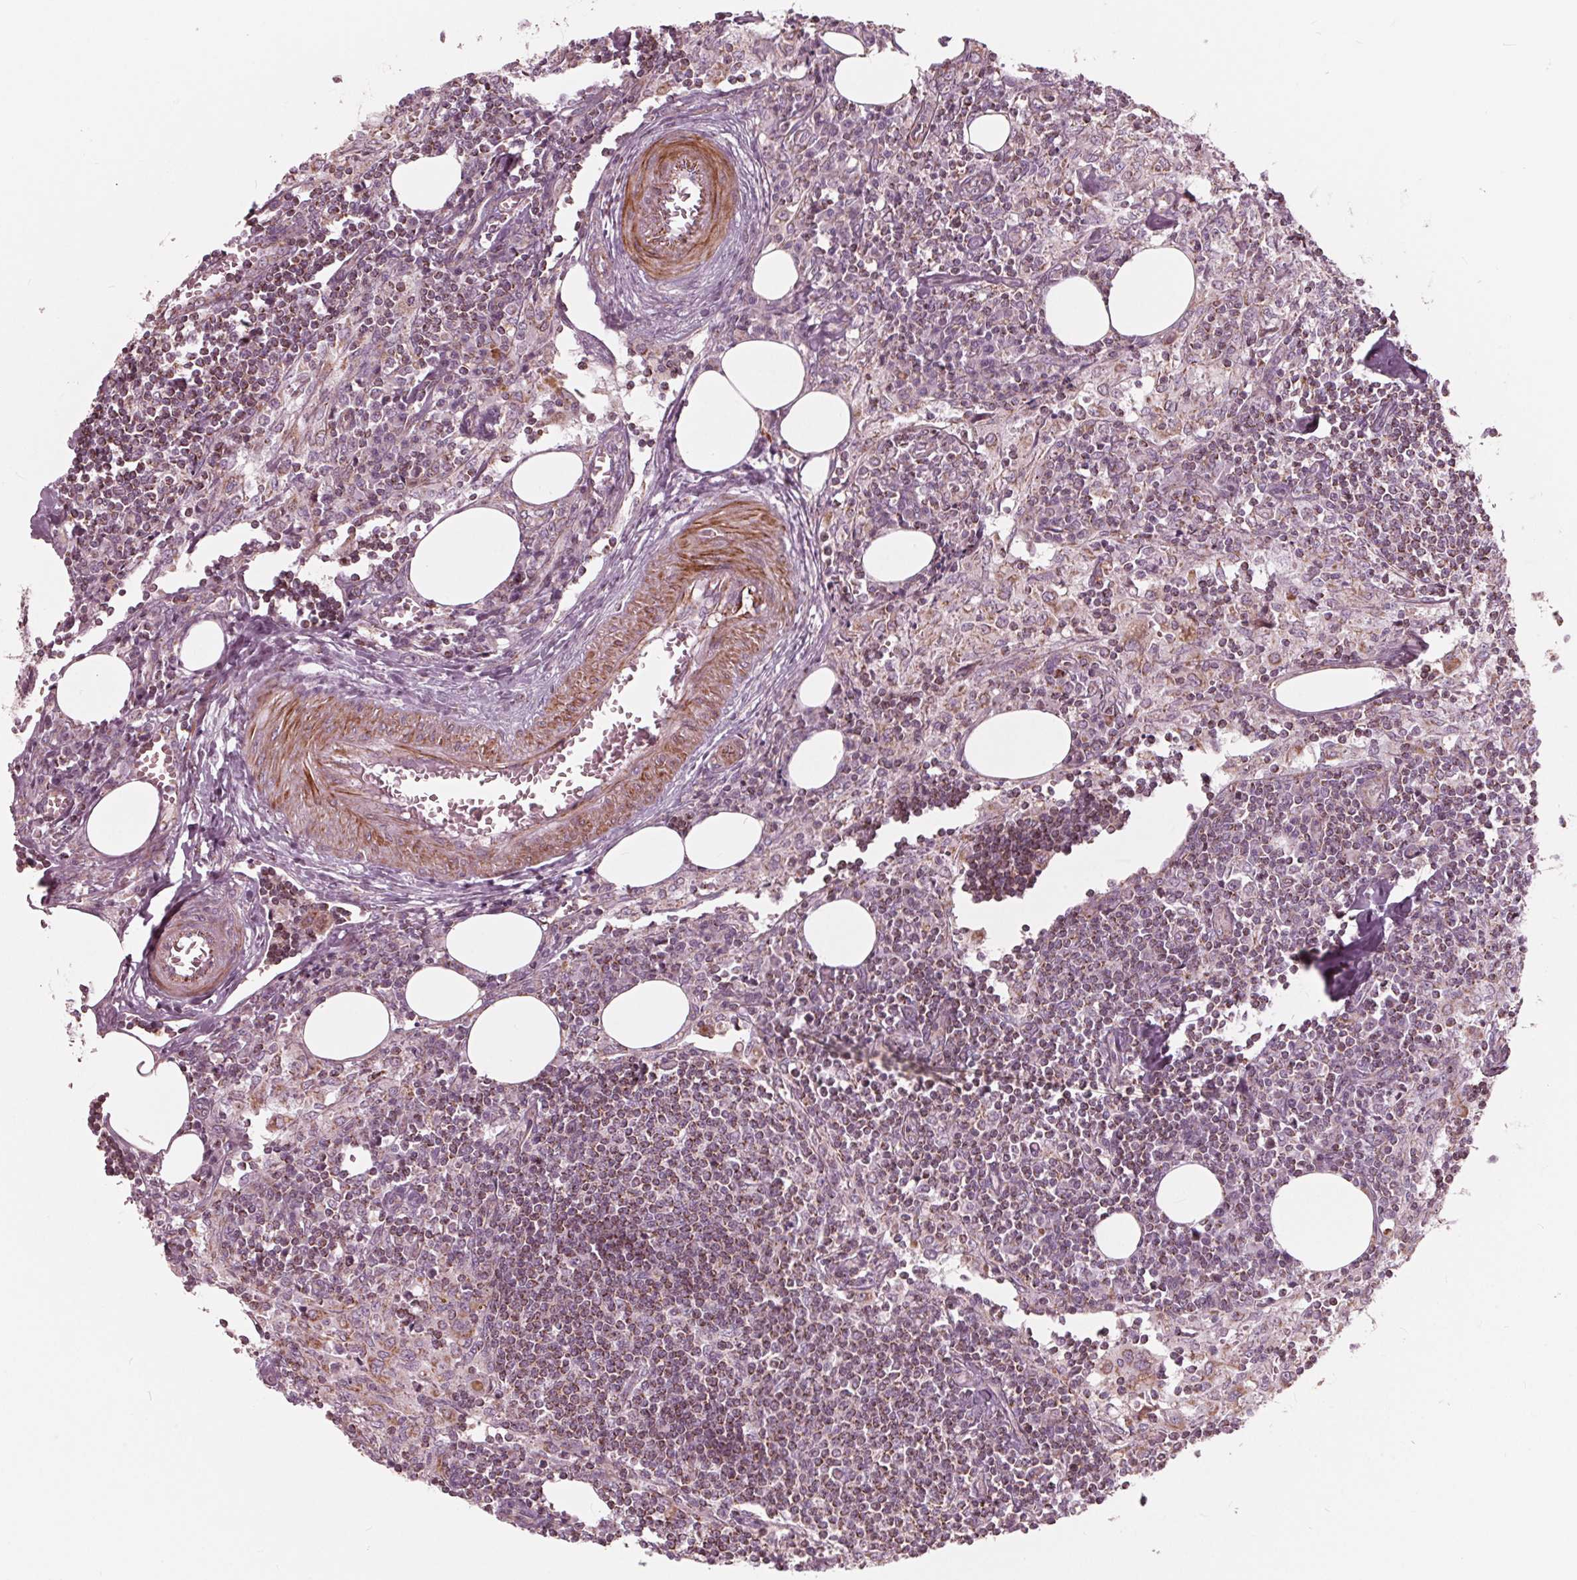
{"staining": {"intensity": "negative", "quantity": "none", "location": "none"}, "tissue": "lymph node", "cell_type": "Germinal center cells", "image_type": "normal", "snomed": [{"axis": "morphology", "description": "Normal tissue, NOS"}, {"axis": "topography", "description": "Lymph node"}], "caption": "The immunohistochemistry photomicrograph has no significant expression in germinal center cells of lymph node. Nuclei are stained in blue.", "gene": "DCAF4L2", "patient": {"sex": "male", "age": 55}}